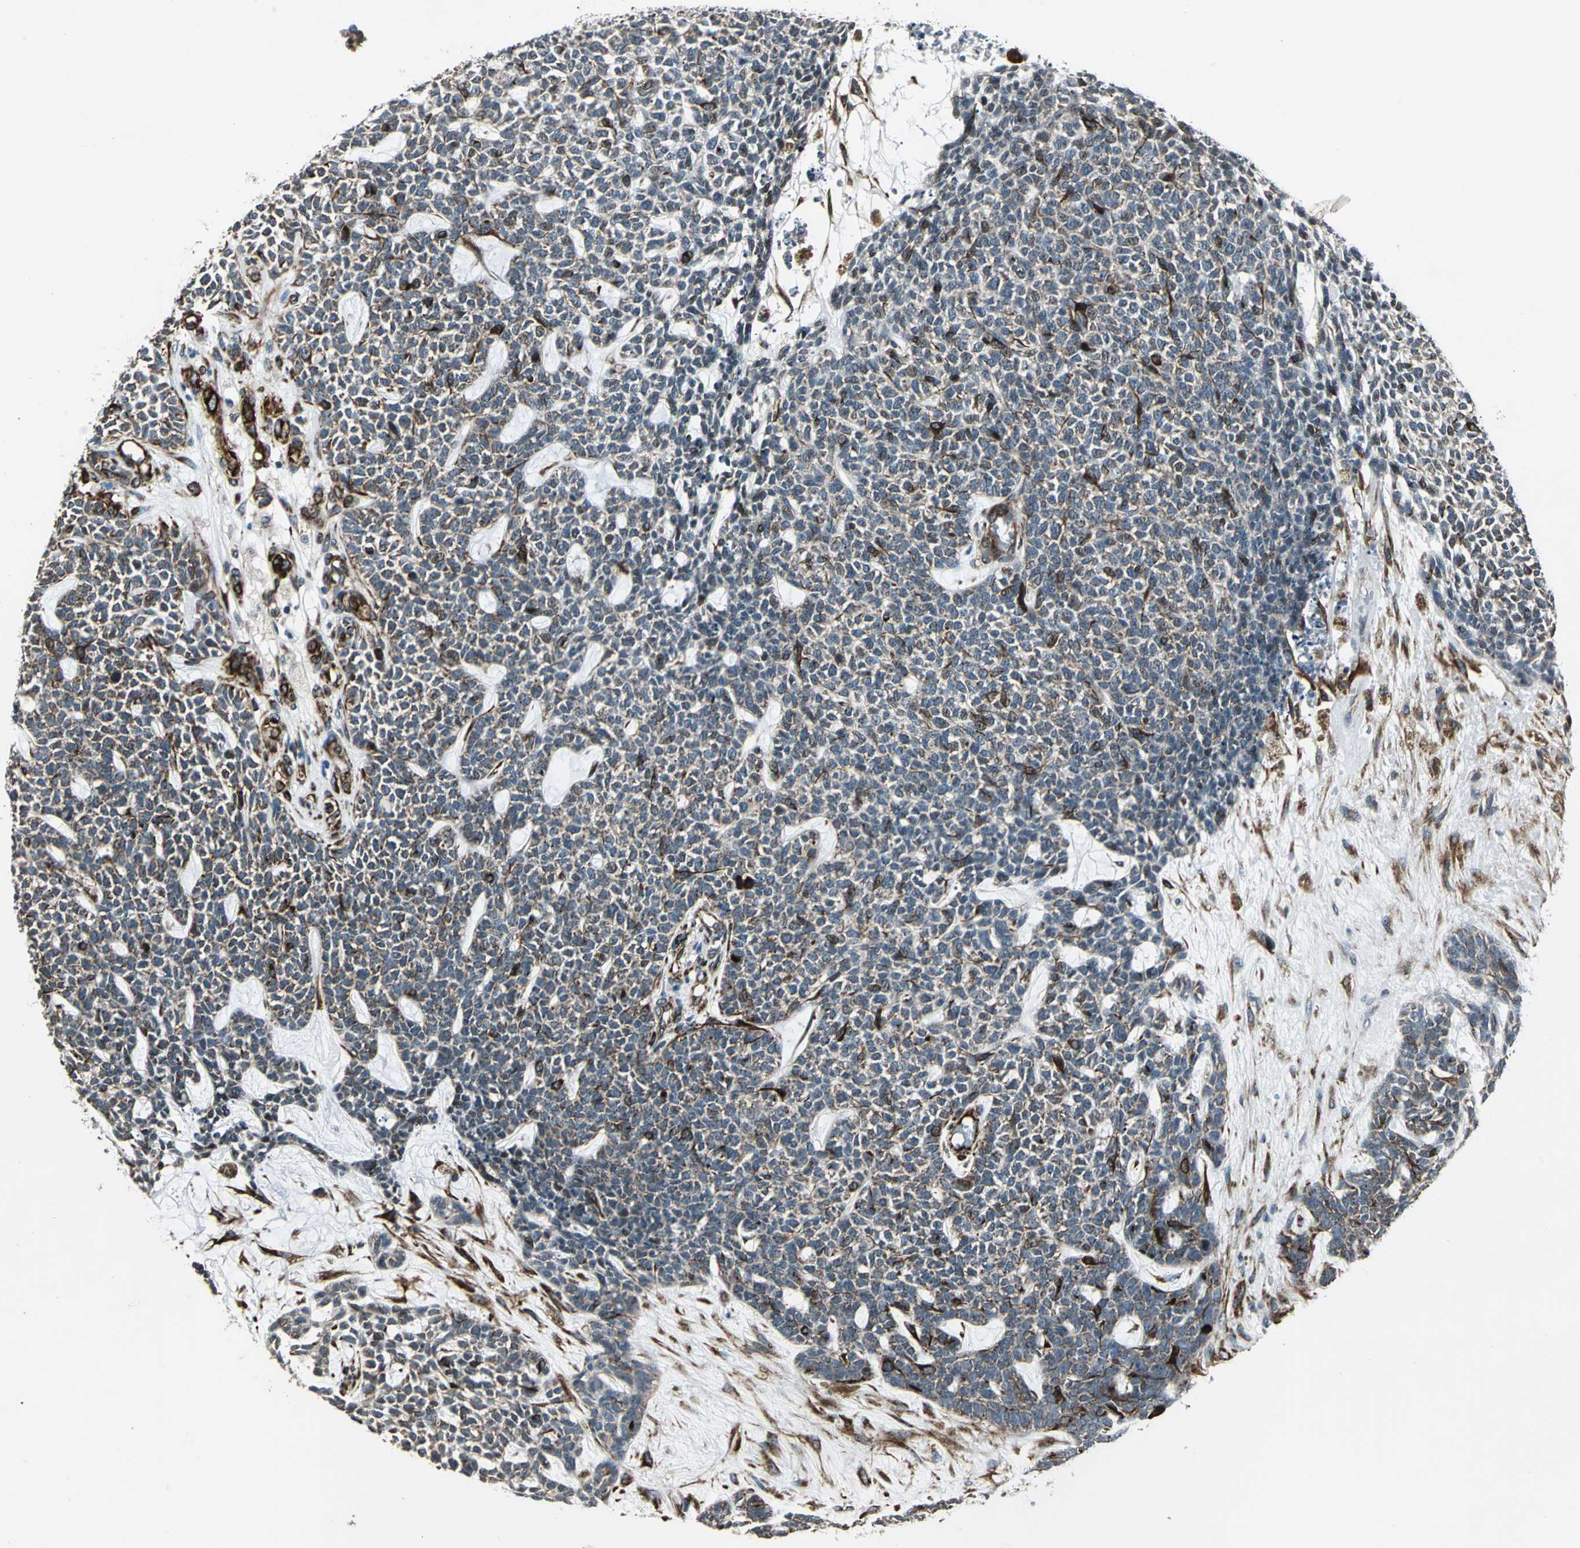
{"staining": {"intensity": "moderate", "quantity": "25%-75%", "location": "cytoplasmic/membranous"}, "tissue": "skin cancer", "cell_type": "Tumor cells", "image_type": "cancer", "snomed": [{"axis": "morphology", "description": "Basal cell carcinoma"}, {"axis": "topography", "description": "Skin"}], "caption": "IHC (DAB) staining of human skin basal cell carcinoma displays moderate cytoplasmic/membranous protein positivity in about 25%-75% of tumor cells. (Stains: DAB (3,3'-diaminobenzidine) in brown, nuclei in blue, Microscopy: brightfield microscopy at high magnification).", "gene": "EXD2", "patient": {"sex": "female", "age": 84}}